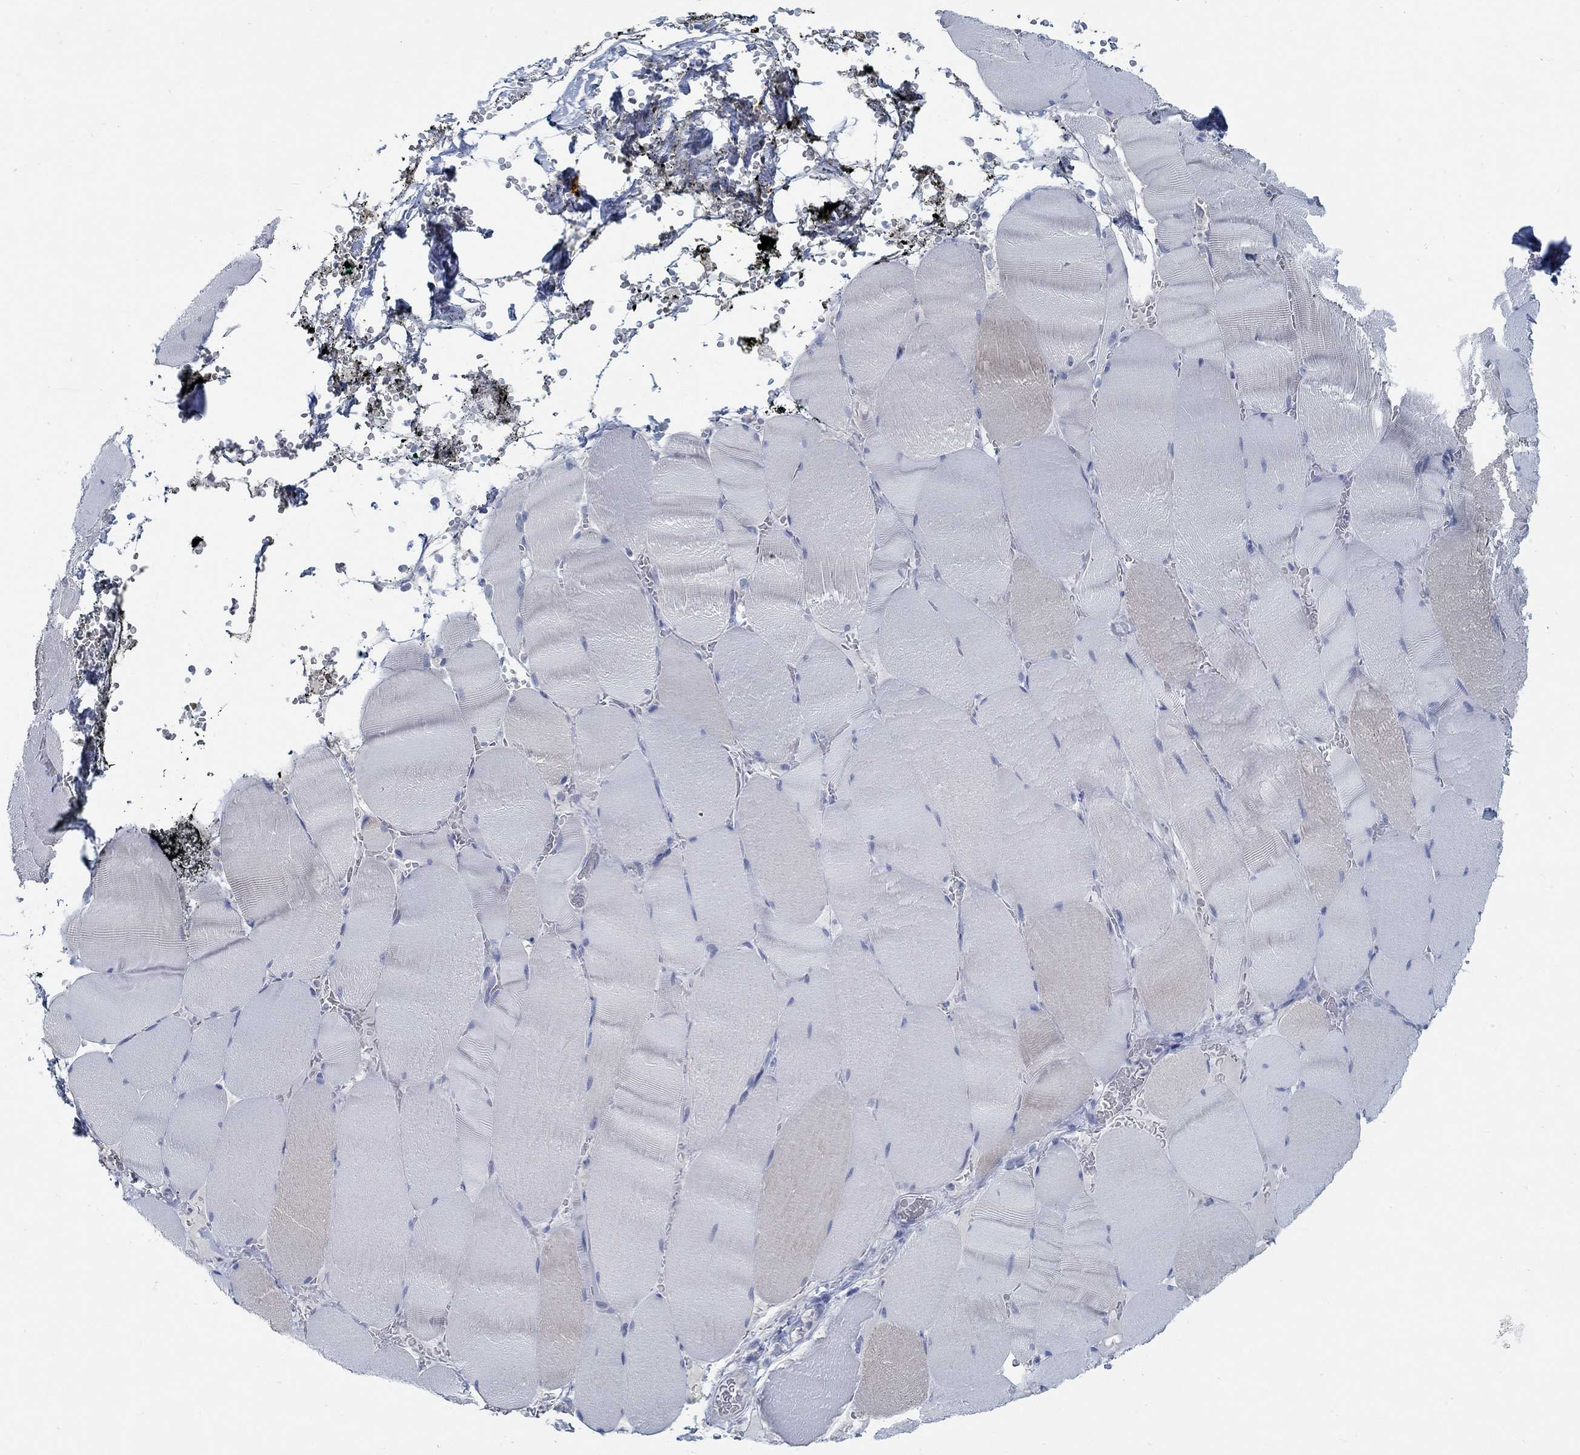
{"staining": {"intensity": "weak", "quantity": "<25%", "location": "cytoplasmic/membranous"}, "tissue": "skeletal muscle", "cell_type": "Myocytes", "image_type": "normal", "snomed": [{"axis": "morphology", "description": "Normal tissue, NOS"}, {"axis": "topography", "description": "Skeletal muscle"}], "caption": "Immunohistochemistry (IHC) micrograph of normal skeletal muscle stained for a protein (brown), which reveals no positivity in myocytes.", "gene": "TEKT4", "patient": {"sex": "male", "age": 56}}